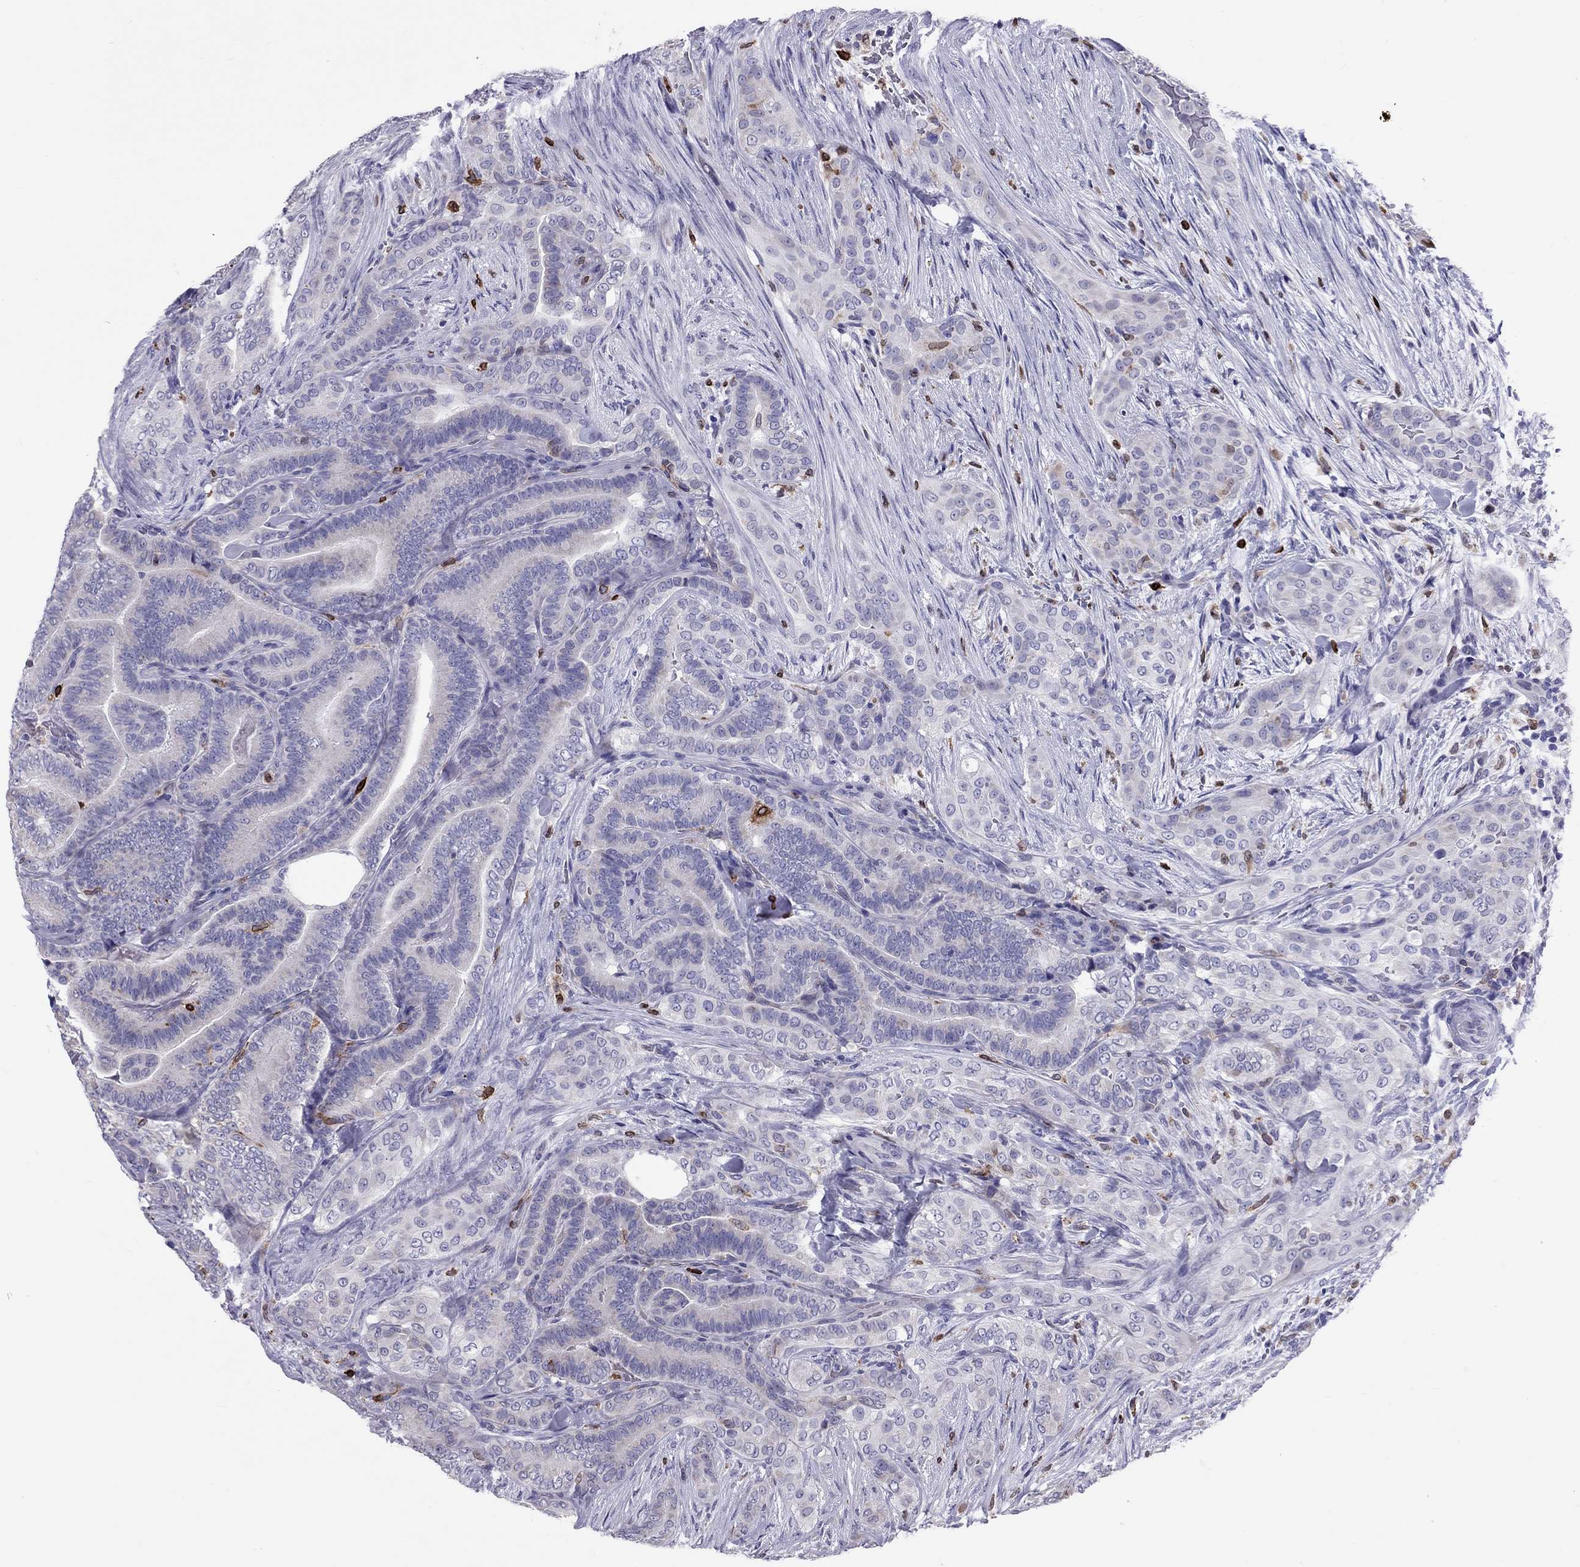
{"staining": {"intensity": "negative", "quantity": "none", "location": "none"}, "tissue": "thyroid cancer", "cell_type": "Tumor cells", "image_type": "cancer", "snomed": [{"axis": "morphology", "description": "Papillary adenocarcinoma, NOS"}, {"axis": "topography", "description": "Thyroid gland"}], "caption": "Tumor cells show no significant protein positivity in thyroid papillary adenocarcinoma. (Stains: DAB (3,3'-diaminobenzidine) immunohistochemistry with hematoxylin counter stain, Microscopy: brightfield microscopy at high magnification).", "gene": "ADORA2A", "patient": {"sex": "male", "age": 61}}